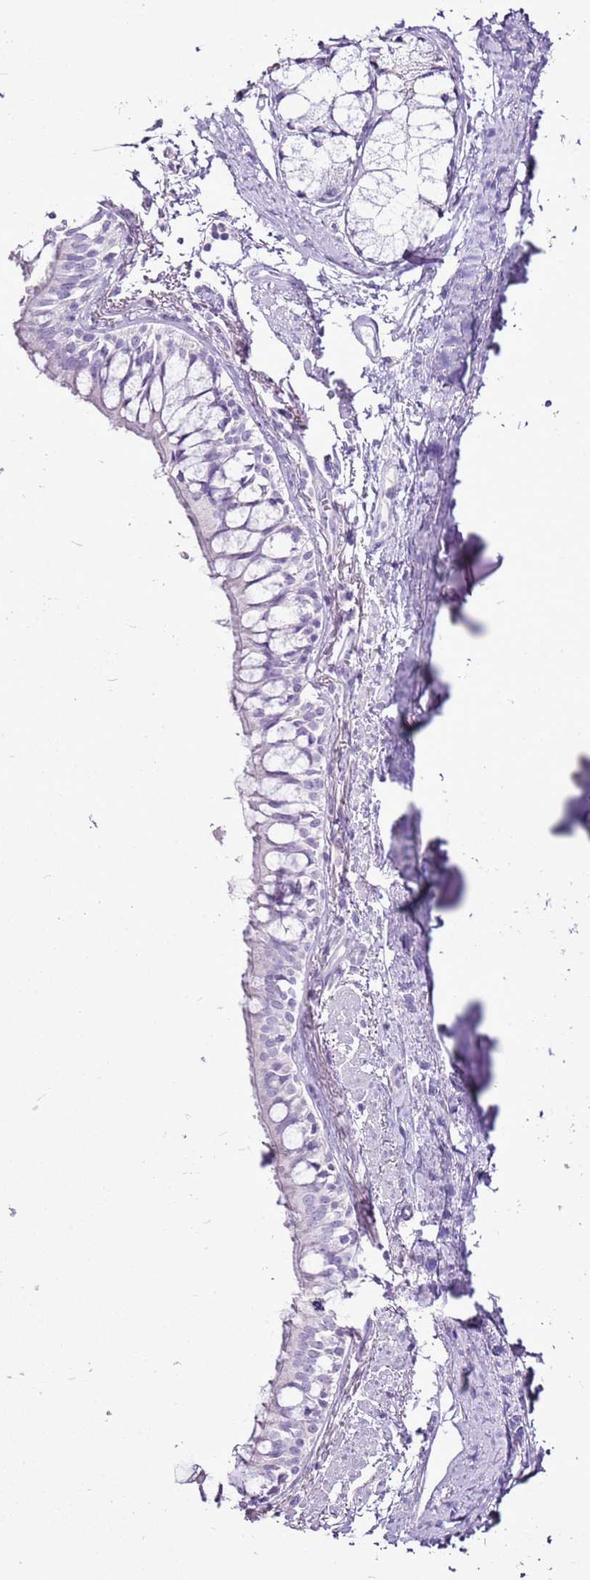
{"staining": {"intensity": "negative", "quantity": "none", "location": "none"}, "tissue": "bronchus", "cell_type": "Respiratory epithelial cells", "image_type": "normal", "snomed": [{"axis": "morphology", "description": "Normal tissue, NOS"}, {"axis": "topography", "description": "Bronchus"}], "caption": "This is a image of IHC staining of unremarkable bronchus, which shows no staining in respiratory epithelial cells.", "gene": "CNFN", "patient": {"sex": "male", "age": 70}}